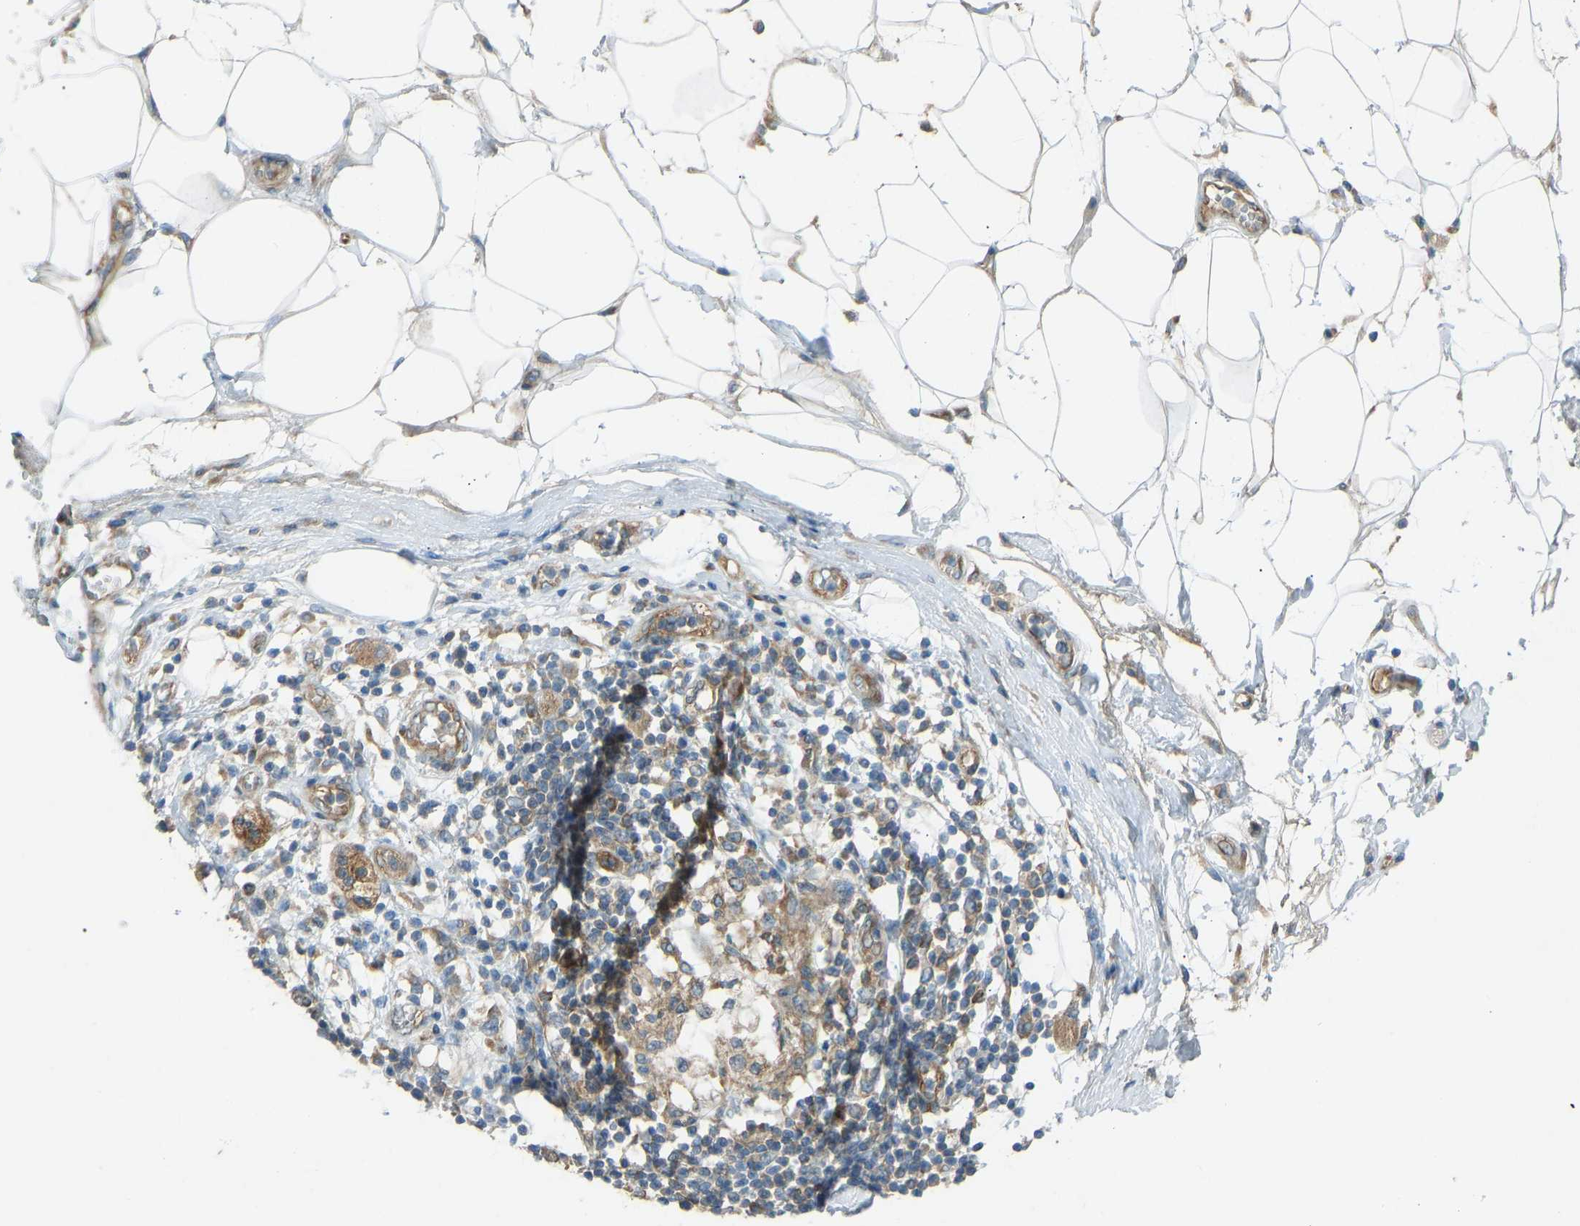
{"staining": {"intensity": "negative", "quantity": "none", "location": "none"}, "tissue": "adipose tissue", "cell_type": "Adipocytes", "image_type": "normal", "snomed": [{"axis": "morphology", "description": "Normal tissue, NOS"}, {"axis": "morphology", "description": "Adenocarcinoma, NOS"}, {"axis": "topography", "description": "Duodenum"}, {"axis": "topography", "description": "Peripheral nerve tissue"}], "caption": "This is a image of immunohistochemistry (IHC) staining of normal adipose tissue, which shows no staining in adipocytes. Brightfield microscopy of immunohistochemistry (IHC) stained with DAB (brown) and hematoxylin (blue), captured at high magnification.", "gene": "STAU2", "patient": {"sex": "female", "age": 60}}